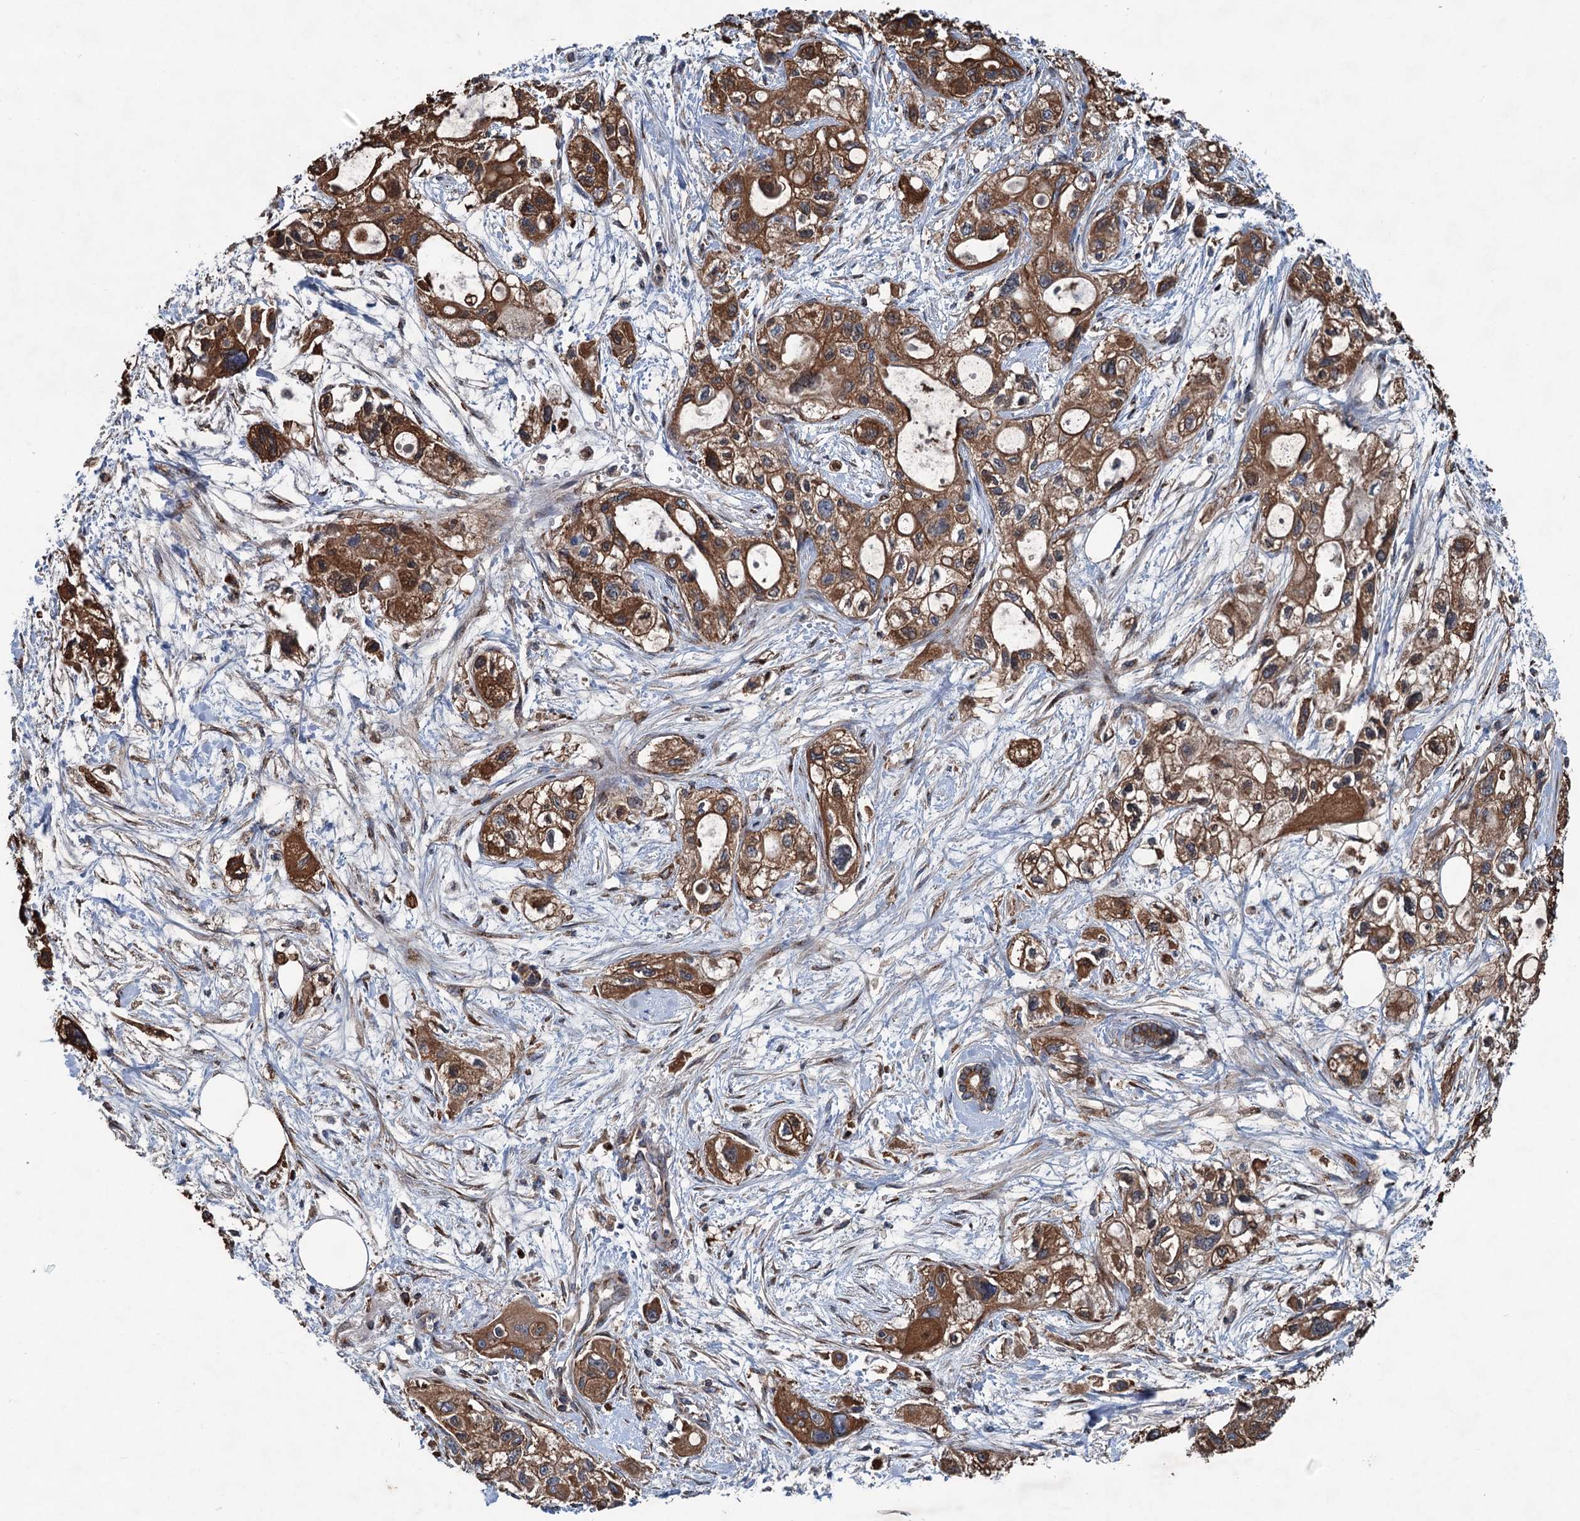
{"staining": {"intensity": "strong", "quantity": ">75%", "location": "cytoplasmic/membranous"}, "tissue": "pancreatic cancer", "cell_type": "Tumor cells", "image_type": "cancer", "snomed": [{"axis": "morphology", "description": "Adenocarcinoma, NOS"}, {"axis": "topography", "description": "Pancreas"}], "caption": "DAB (3,3'-diaminobenzidine) immunohistochemical staining of human pancreatic adenocarcinoma demonstrates strong cytoplasmic/membranous protein positivity in about >75% of tumor cells.", "gene": "CALCOCO1", "patient": {"sex": "male", "age": 75}}